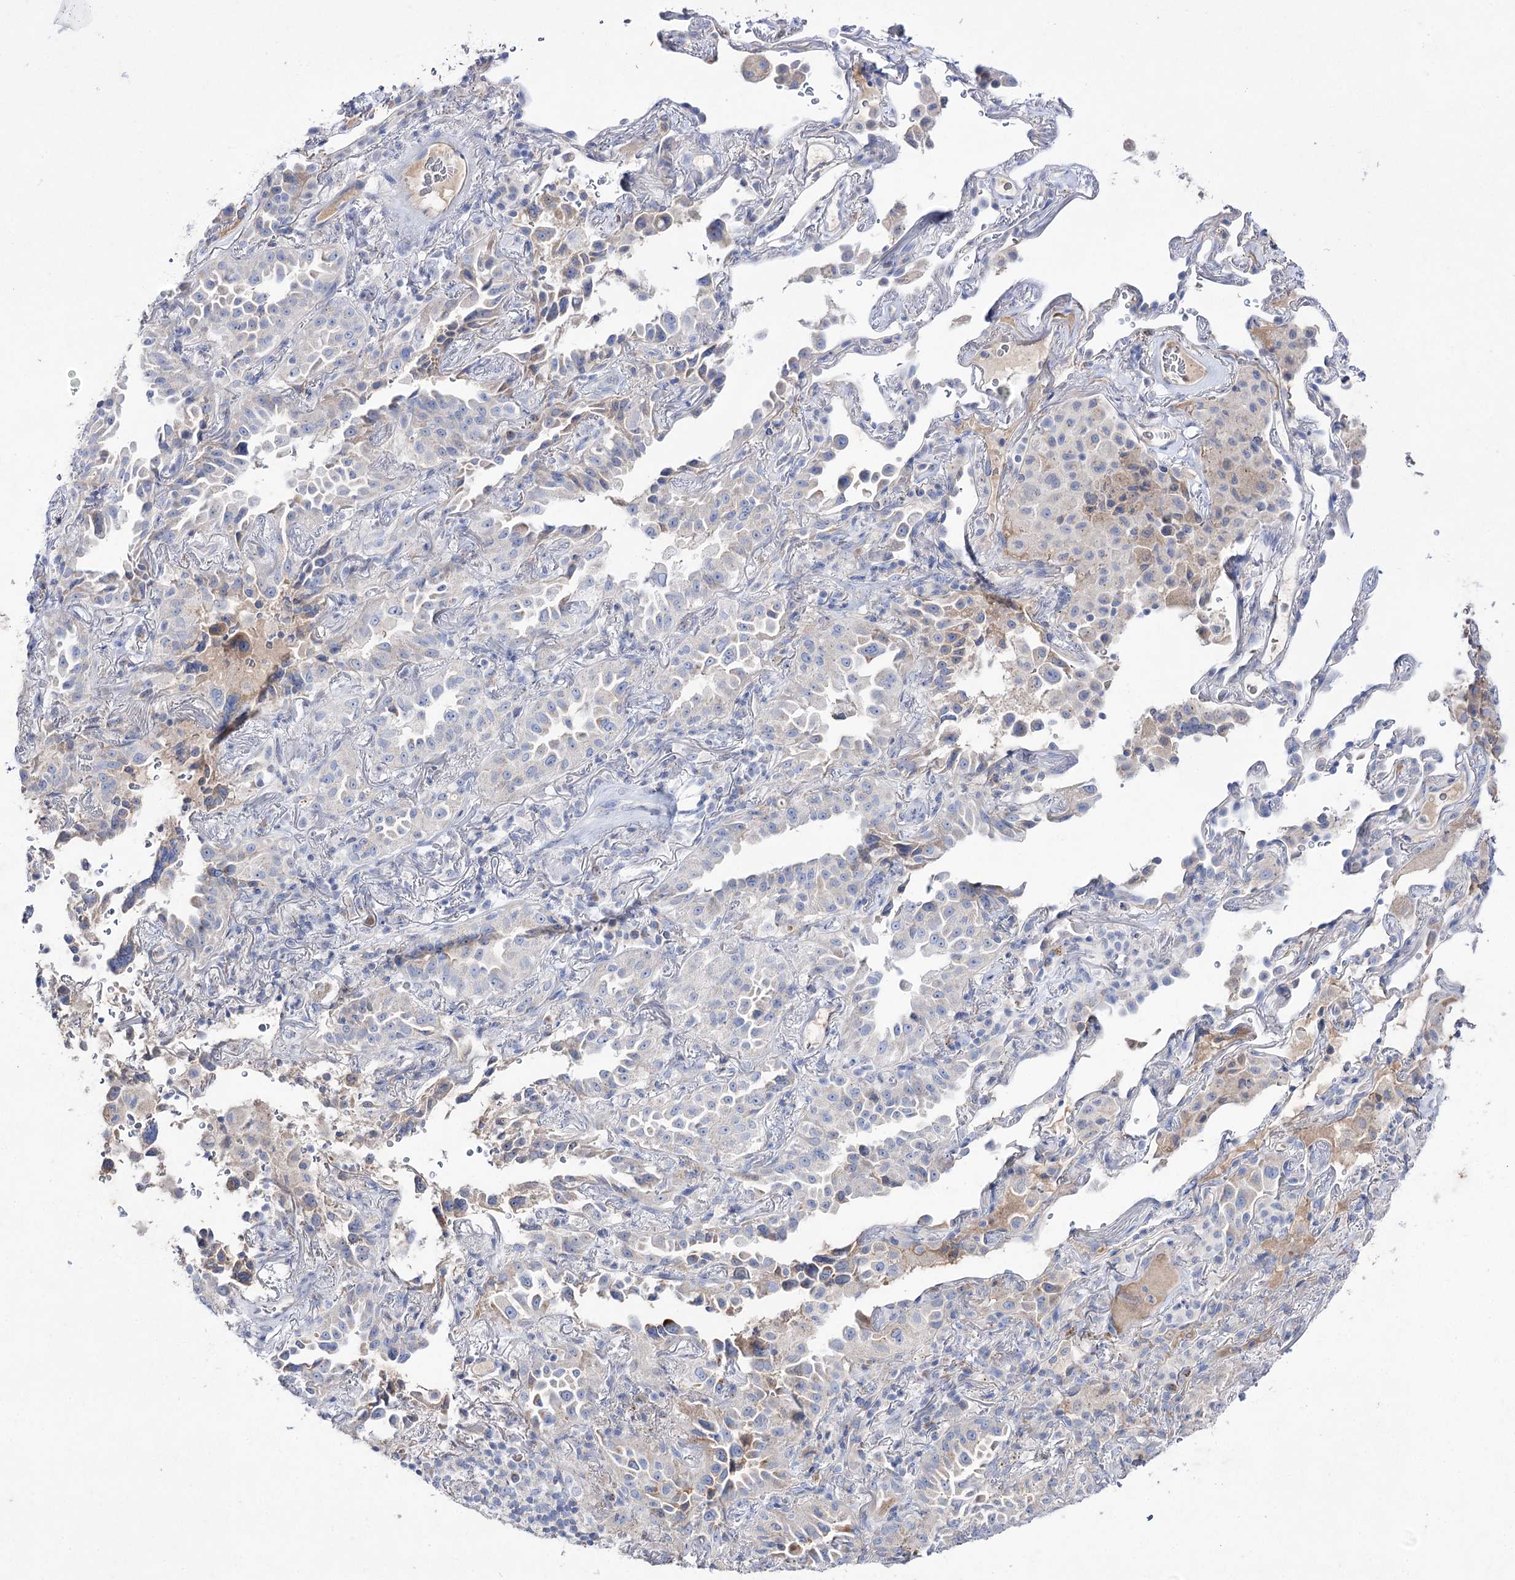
{"staining": {"intensity": "negative", "quantity": "none", "location": "none"}, "tissue": "lung cancer", "cell_type": "Tumor cells", "image_type": "cancer", "snomed": [{"axis": "morphology", "description": "Adenocarcinoma, NOS"}, {"axis": "topography", "description": "Lung"}], "caption": "Immunohistochemistry of lung cancer demonstrates no staining in tumor cells.", "gene": "NAGLU", "patient": {"sex": "female", "age": 69}}